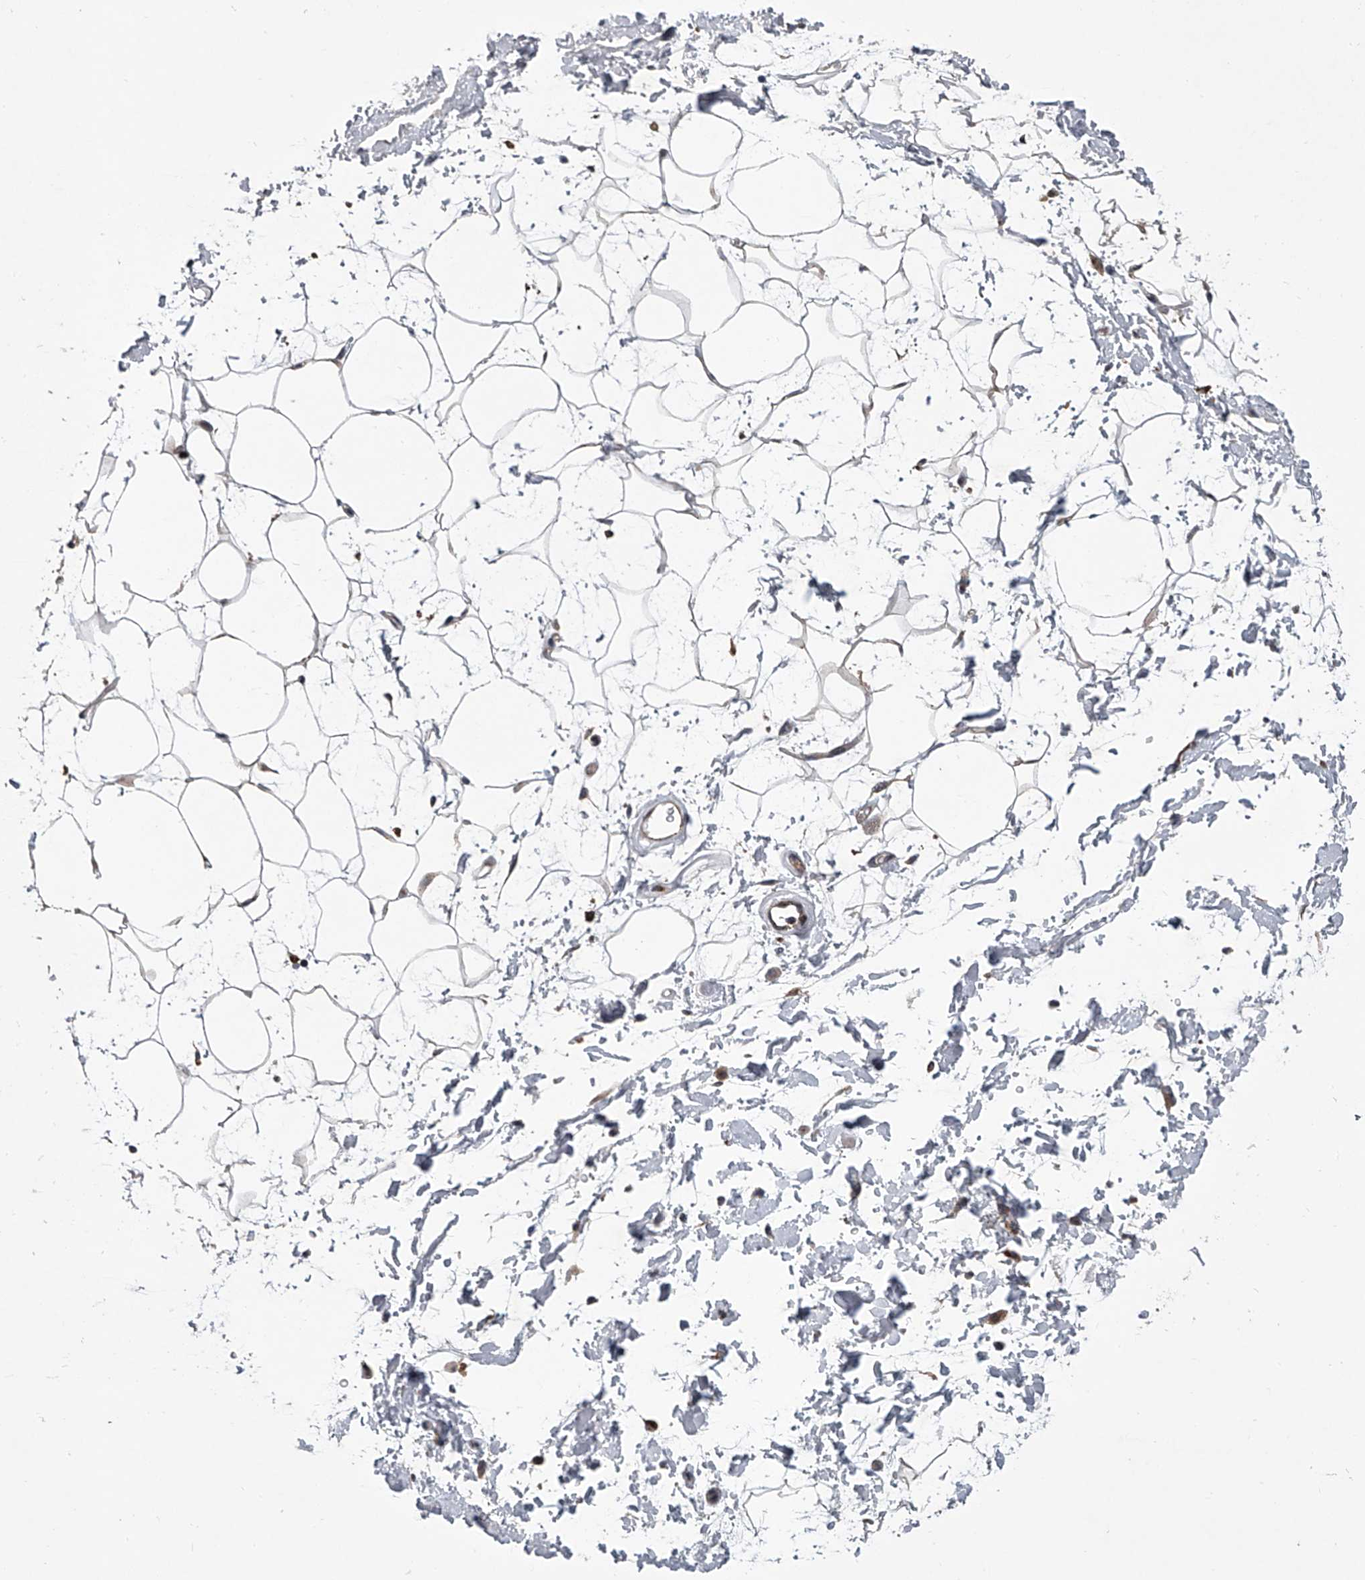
{"staining": {"intensity": "negative", "quantity": "none", "location": "none"}, "tissue": "adipose tissue", "cell_type": "Adipocytes", "image_type": "normal", "snomed": [{"axis": "morphology", "description": "Normal tissue, NOS"}, {"axis": "topography", "description": "Soft tissue"}], "caption": "This is an immunohistochemistry image of benign adipose tissue. There is no positivity in adipocytes.", "gene": "TRIM8", "patient": {"sex": "male", "age": 72}}